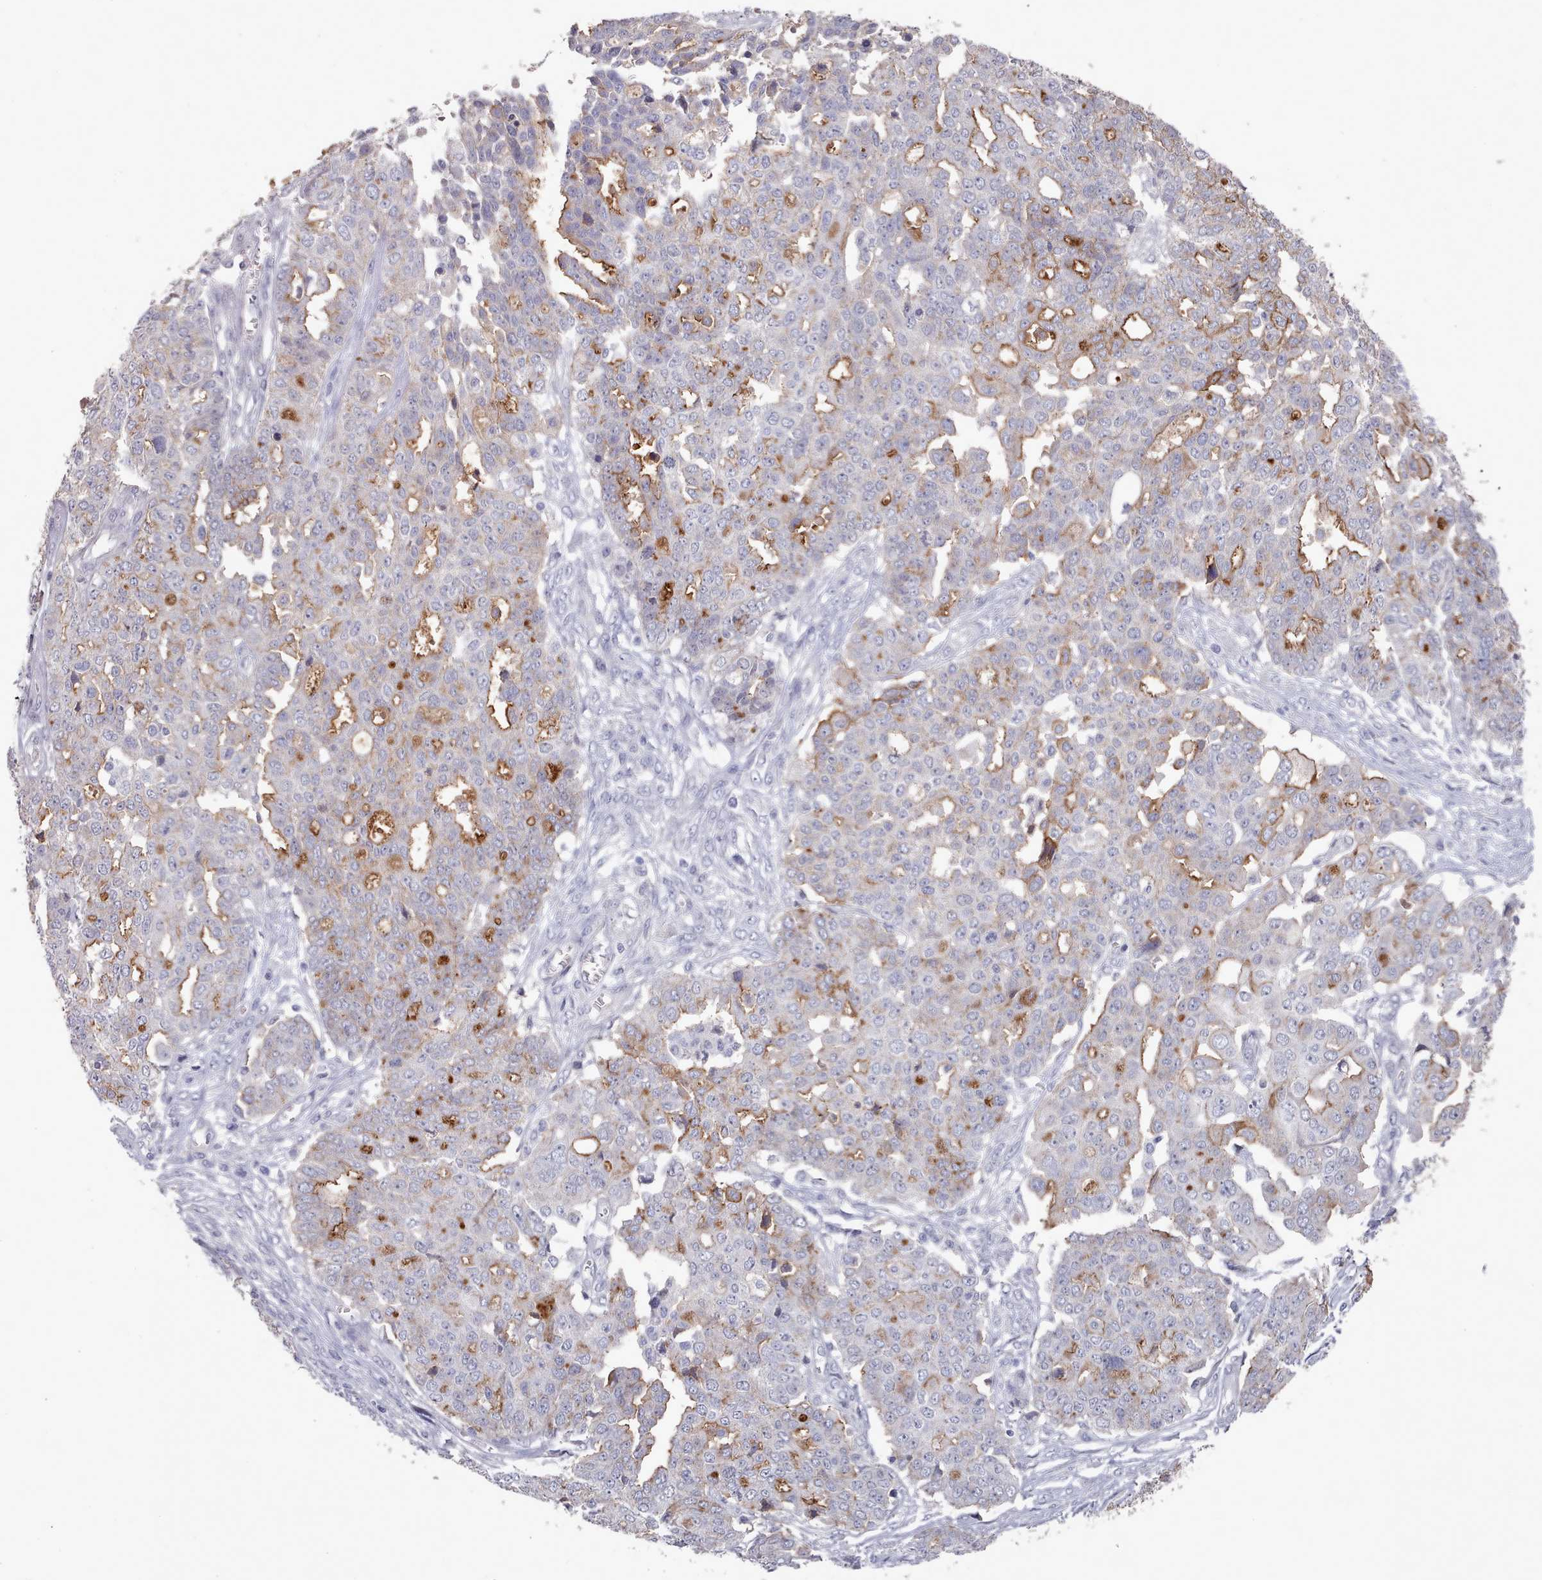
{"staining": {"intensity": "moderate", "quantity": "25%-75%", "location": "cytoplasmic/membranous"}, "tissue": "ovarian cancer", "cell_type": "Tumor cells", "image_type": "cancer", "snomed": [{"axis": "morphology", "description": "Cystadenocarcinoma, serous, NOS"}, {"axis": "topography", "description": "Soft tissue"}, {"axis": "topography", "description": "Ovary"}], "caption": "Human ovarian cancer stained with a protein marker reveals moderate staining in tumor cells.", "gene": "PROM2", "patient": {"sex": "female", "age": 57}}